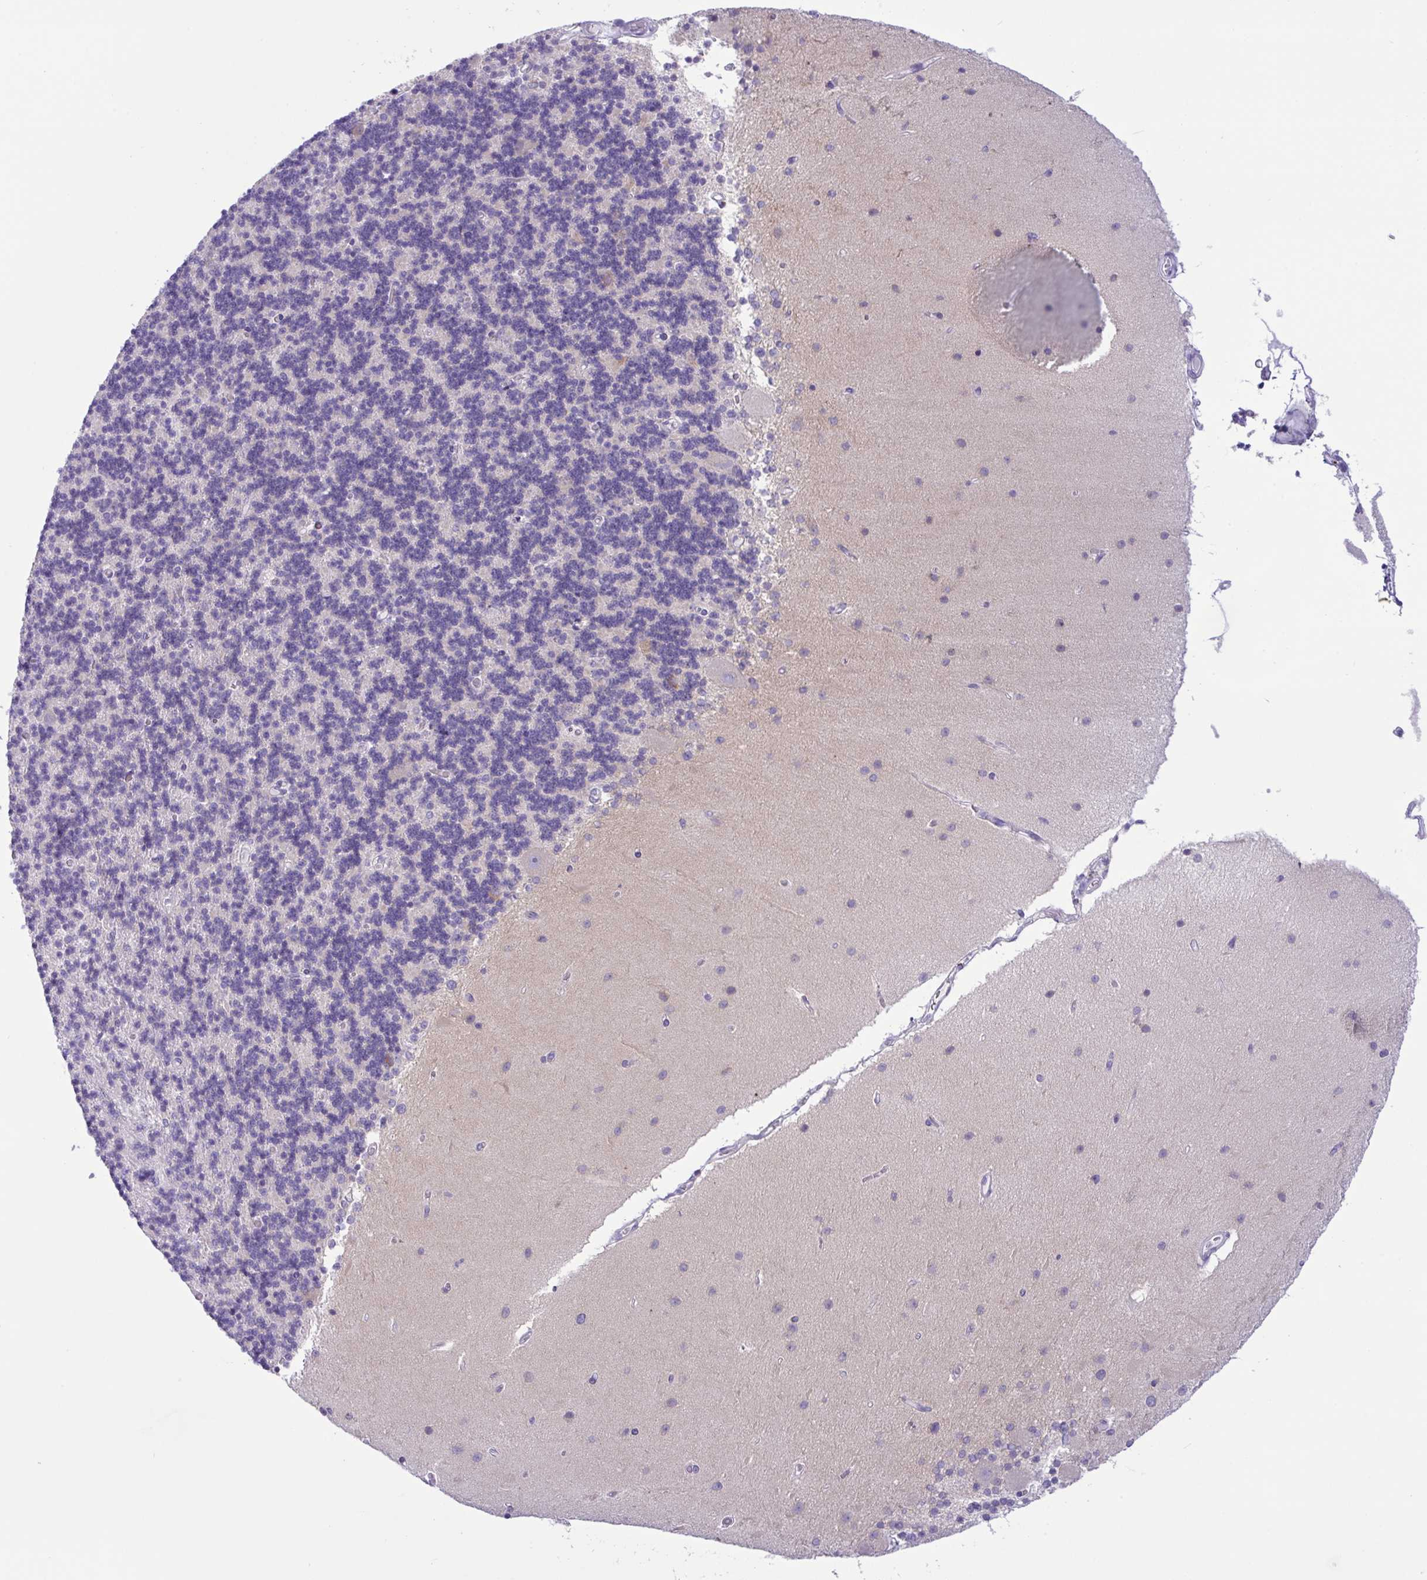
{"staining": {"intensity": "negative", "quantity": "none", "location": "none"}, "tissue": "cerebellum", "cell_type": "Cells in granular layer", "image_type": "normal", "snomed": [{"axis": "morphology", "description": "Normal tissue, NOS"}, {"axis": "topography", "description": "Cerebellum"}], "caption": "High power microscopy image of an immunohistochemistry histopathology image of unremarkable cerebellum, revealing no significant positivity in cells in granular layer.", "gene": "SREBF1", "patient": {"sex": "female", "age": 54}}